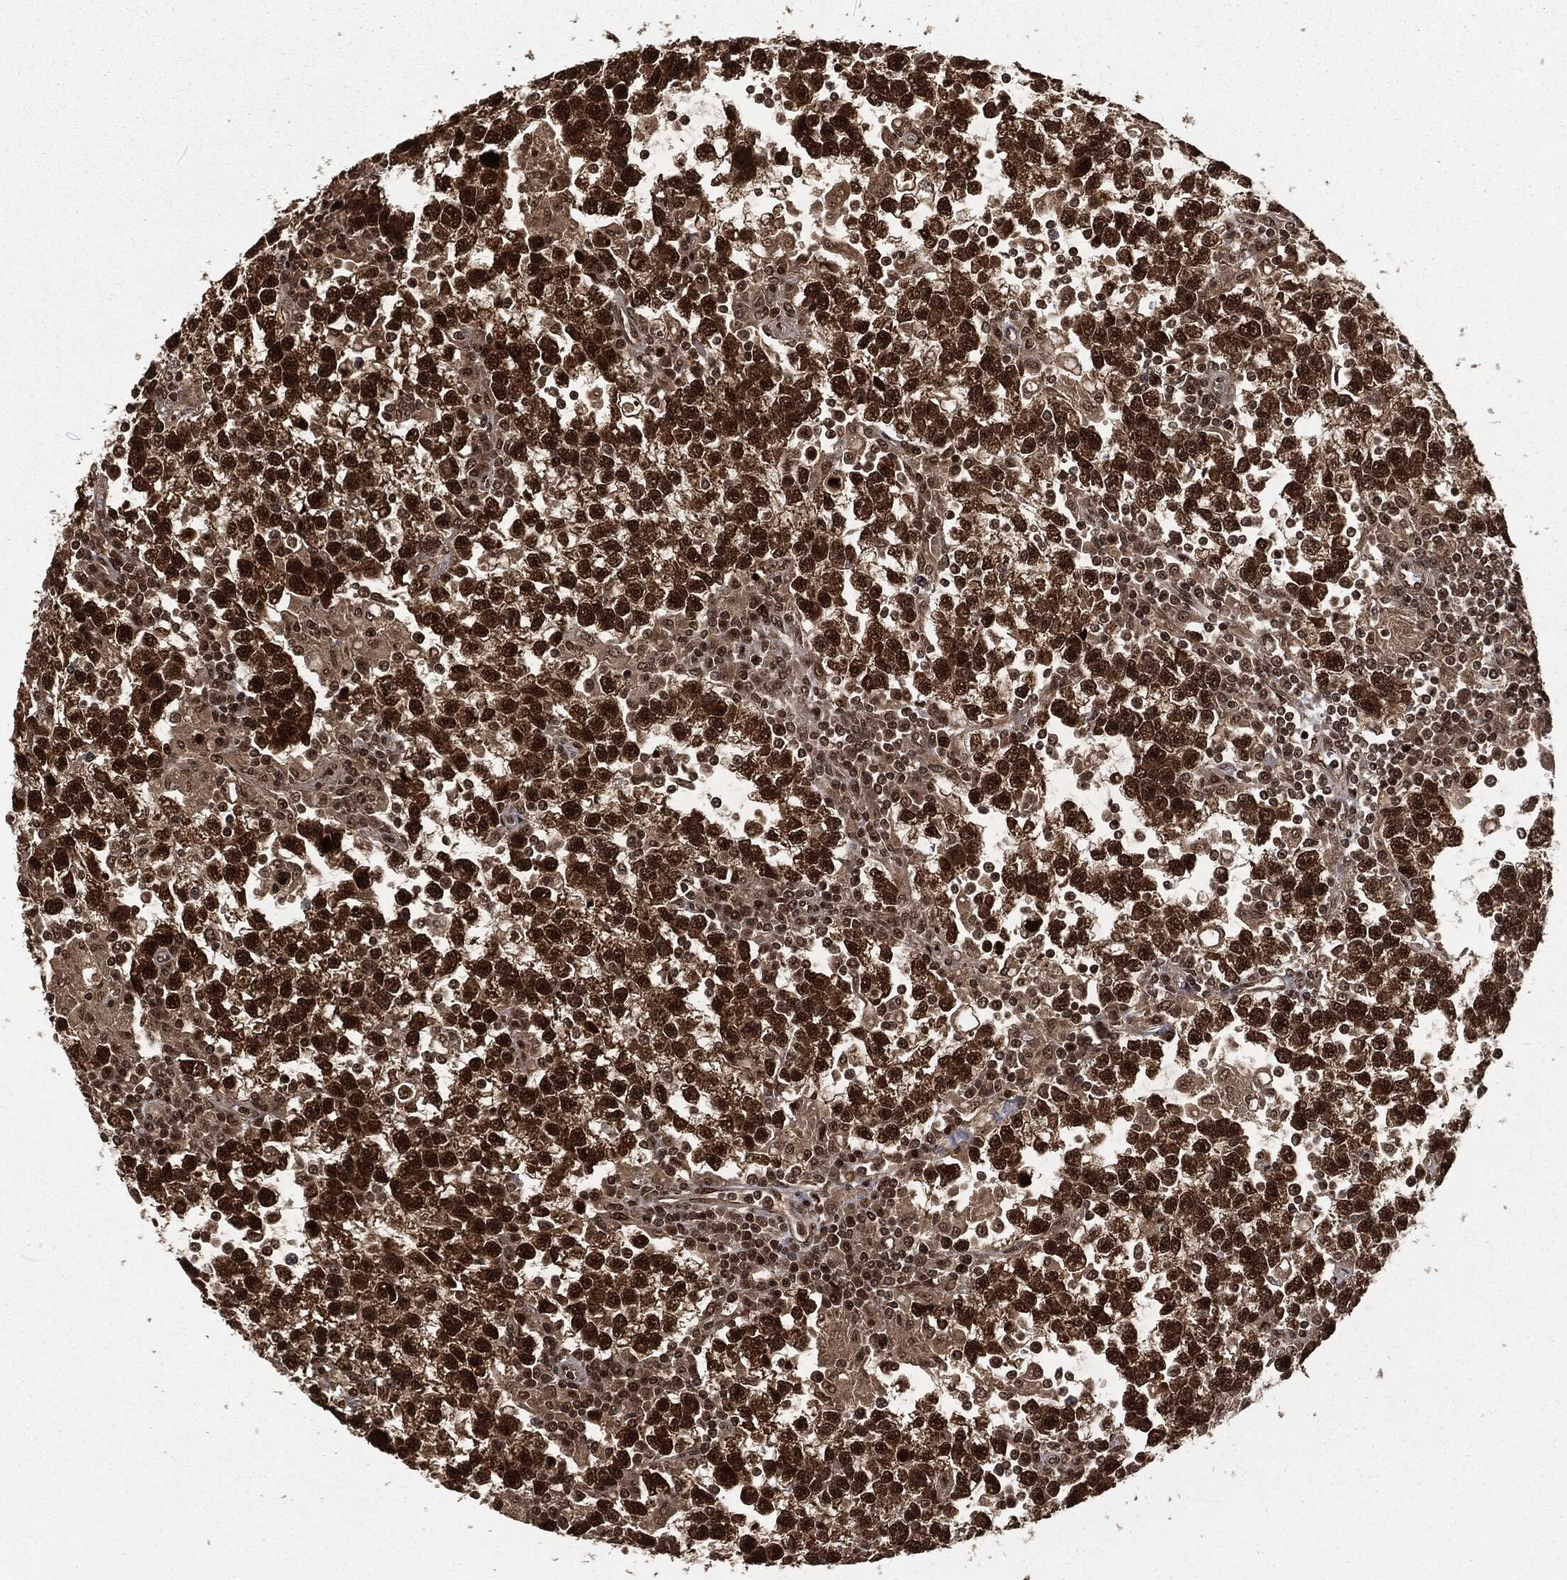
{"staining": {"intensity": "strong", "quantity": ">75%", "location": "nuclear"}, "tissue": "testis cancer", "cell_type": "Tumor cells", "image_type": "cancer", "snomed": [{"axis": "morphology", "description": "Seminoma, NOS"}, {"axis": "topography", "description": "Testis"}], "caption": "Protein expression analysis of human testis cancer reveals strong nuclear expression in approximately >75% of tumor cells.", "gene": "NGRN", "patient": {"sex": "male", "age": 47}}